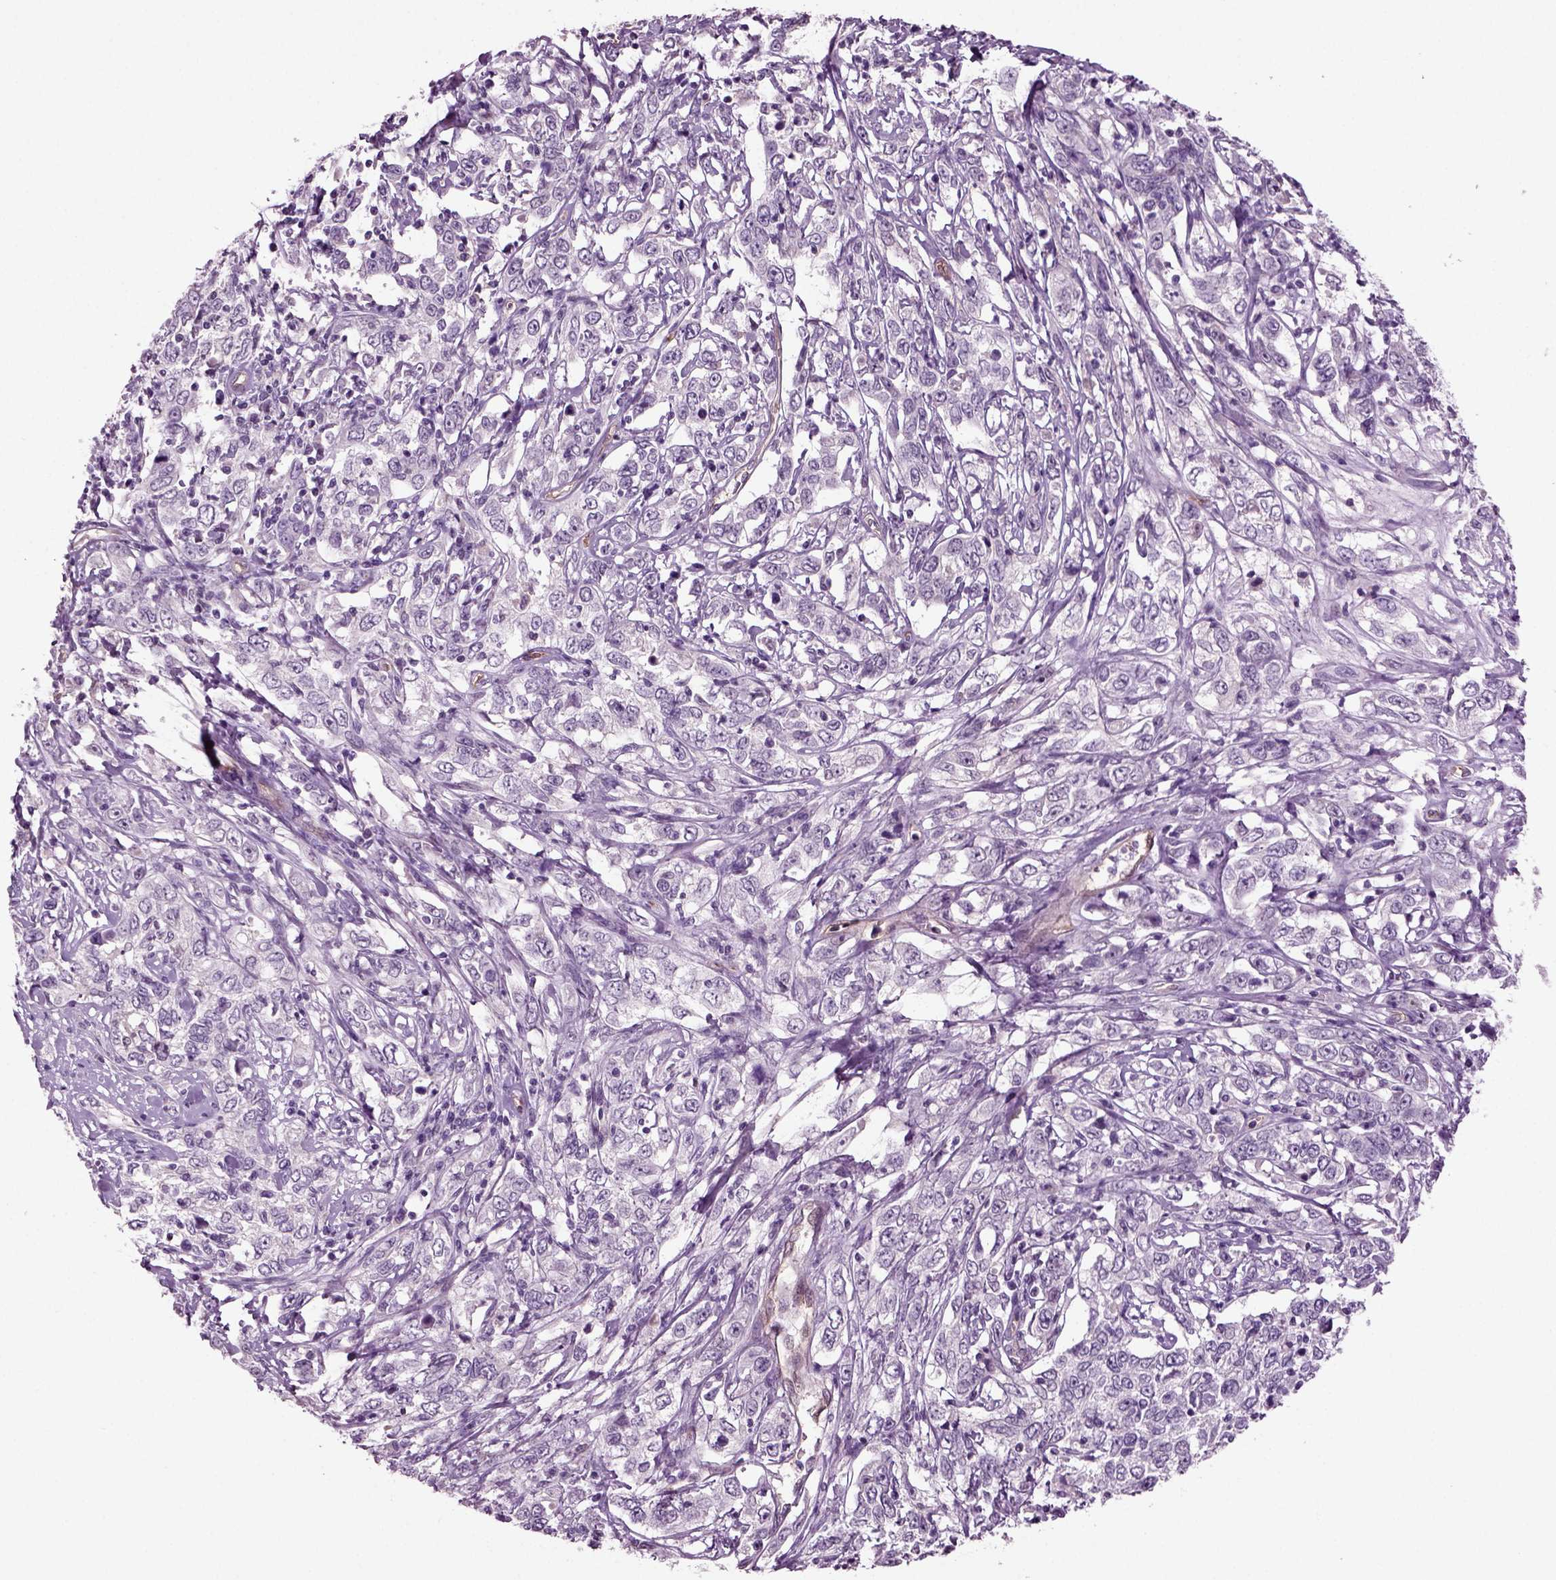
{"staining": {"intensity": "negative", "quantity": "none", "location": "none"}, "tissue": "cervical cancer", "cell_type": "Tumor cells", "image_type": "cancer", "snomed": [{"axis": "morphology", "description": "Adenocarcinoma, NOS"}, {"axis": "topography", "description": "Cervix"}], "caption": "Micrograph shows no significant protein positivity in tumor cells of cervical cancer. Brightfield microscopy of immunohistochemistry (IHC) stained with DAB (brown) and hematoxylin (blue), captured at high magnification.", "gene": "COL9A2", "patient": {"sex": "female", "age": 40}}